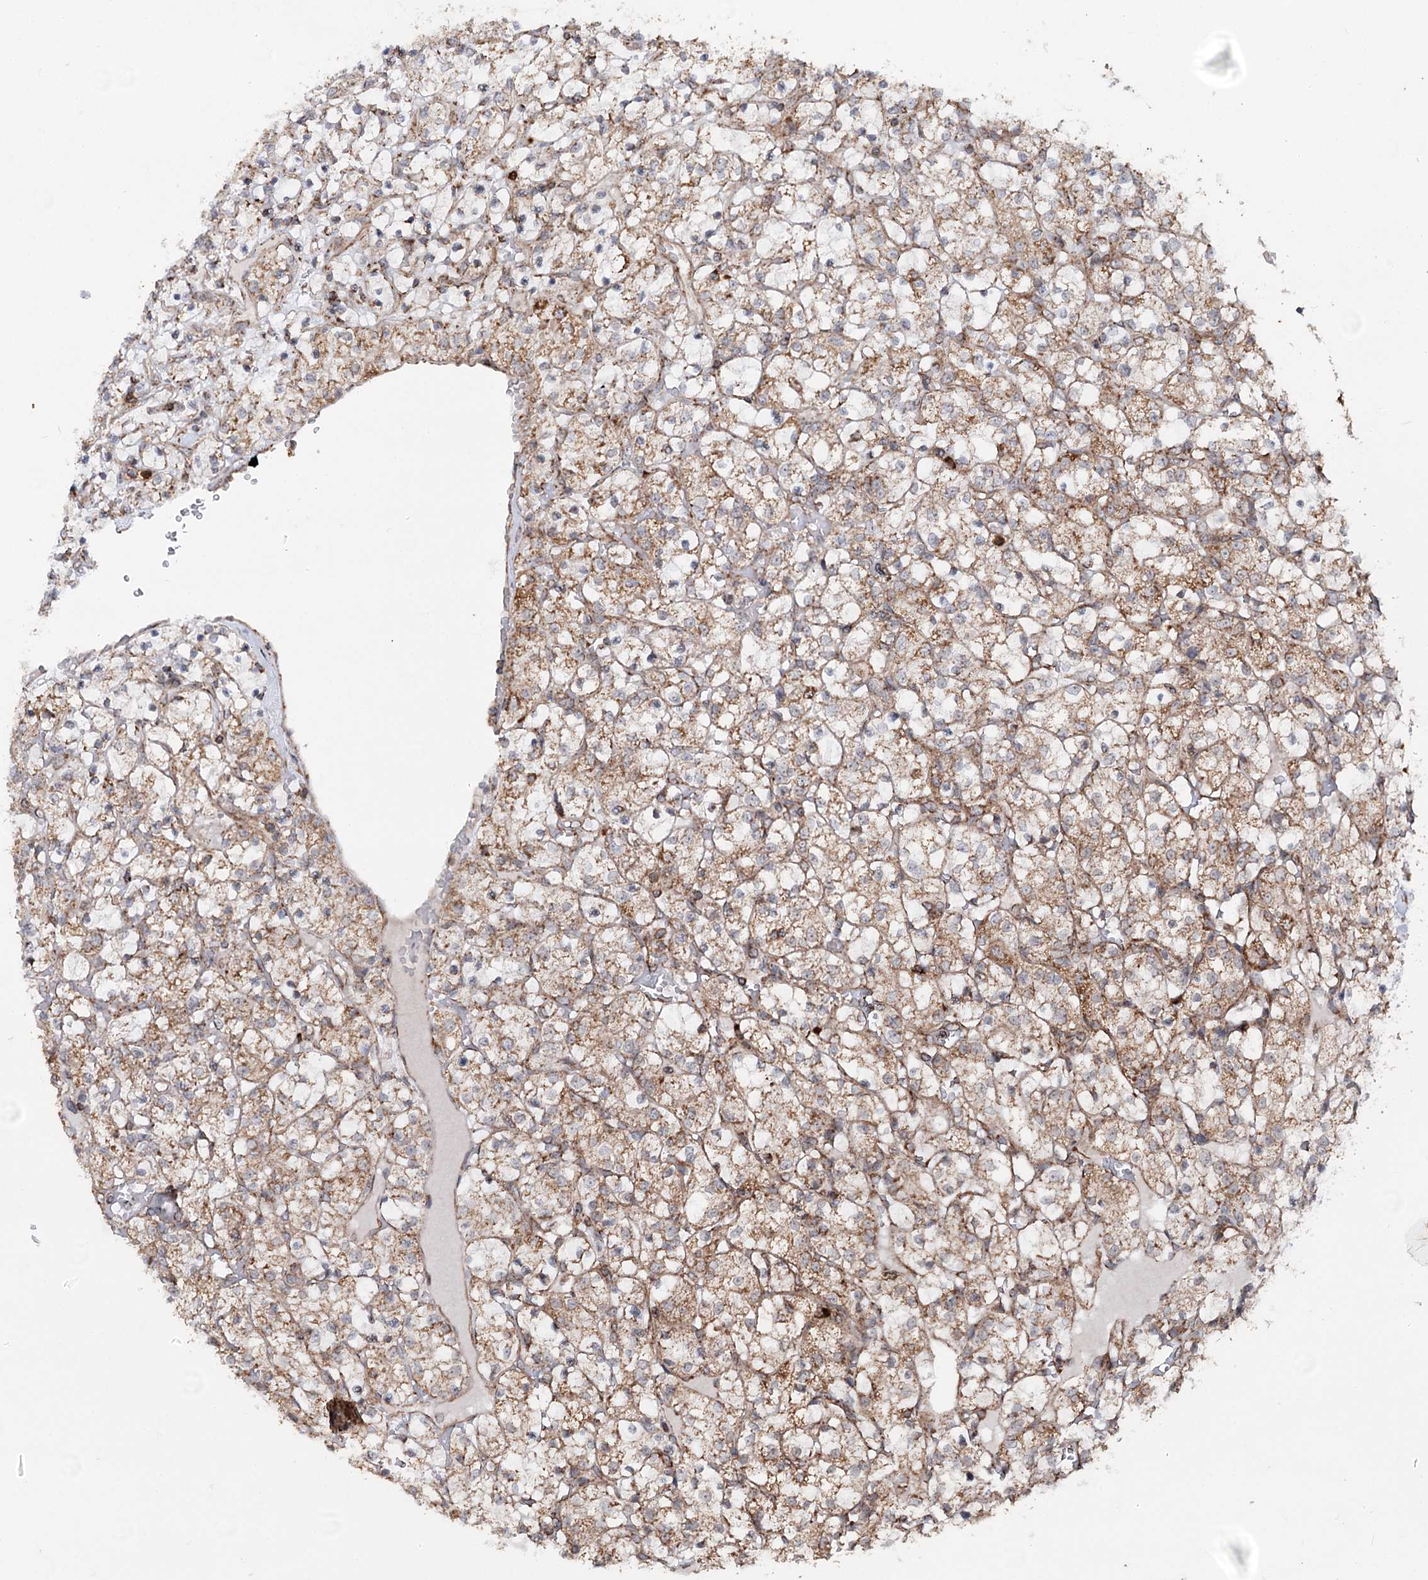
{"staining": {"intensity": "moderate", "quantity": ">75%", "location": "cytoplasmic/membranous"}, "tissue": "renal cancer", "cell_type": "Tumor cells", "image_type": "cancer", "snomed": [{"axis": "morphology", "description": "Adenocarcinoma, NOS"}, {"axis": "topography", "description": "Kidney"}], "caption": "Brown immunohistochemical staining in human renal cancer (adenocarcinoma) displays moderate cytoplasmic/membranous staining in approximately >75% of tumor cells.", "gene": "FGFR1OP2", "patient": {"sex": "female", "age": 69}}